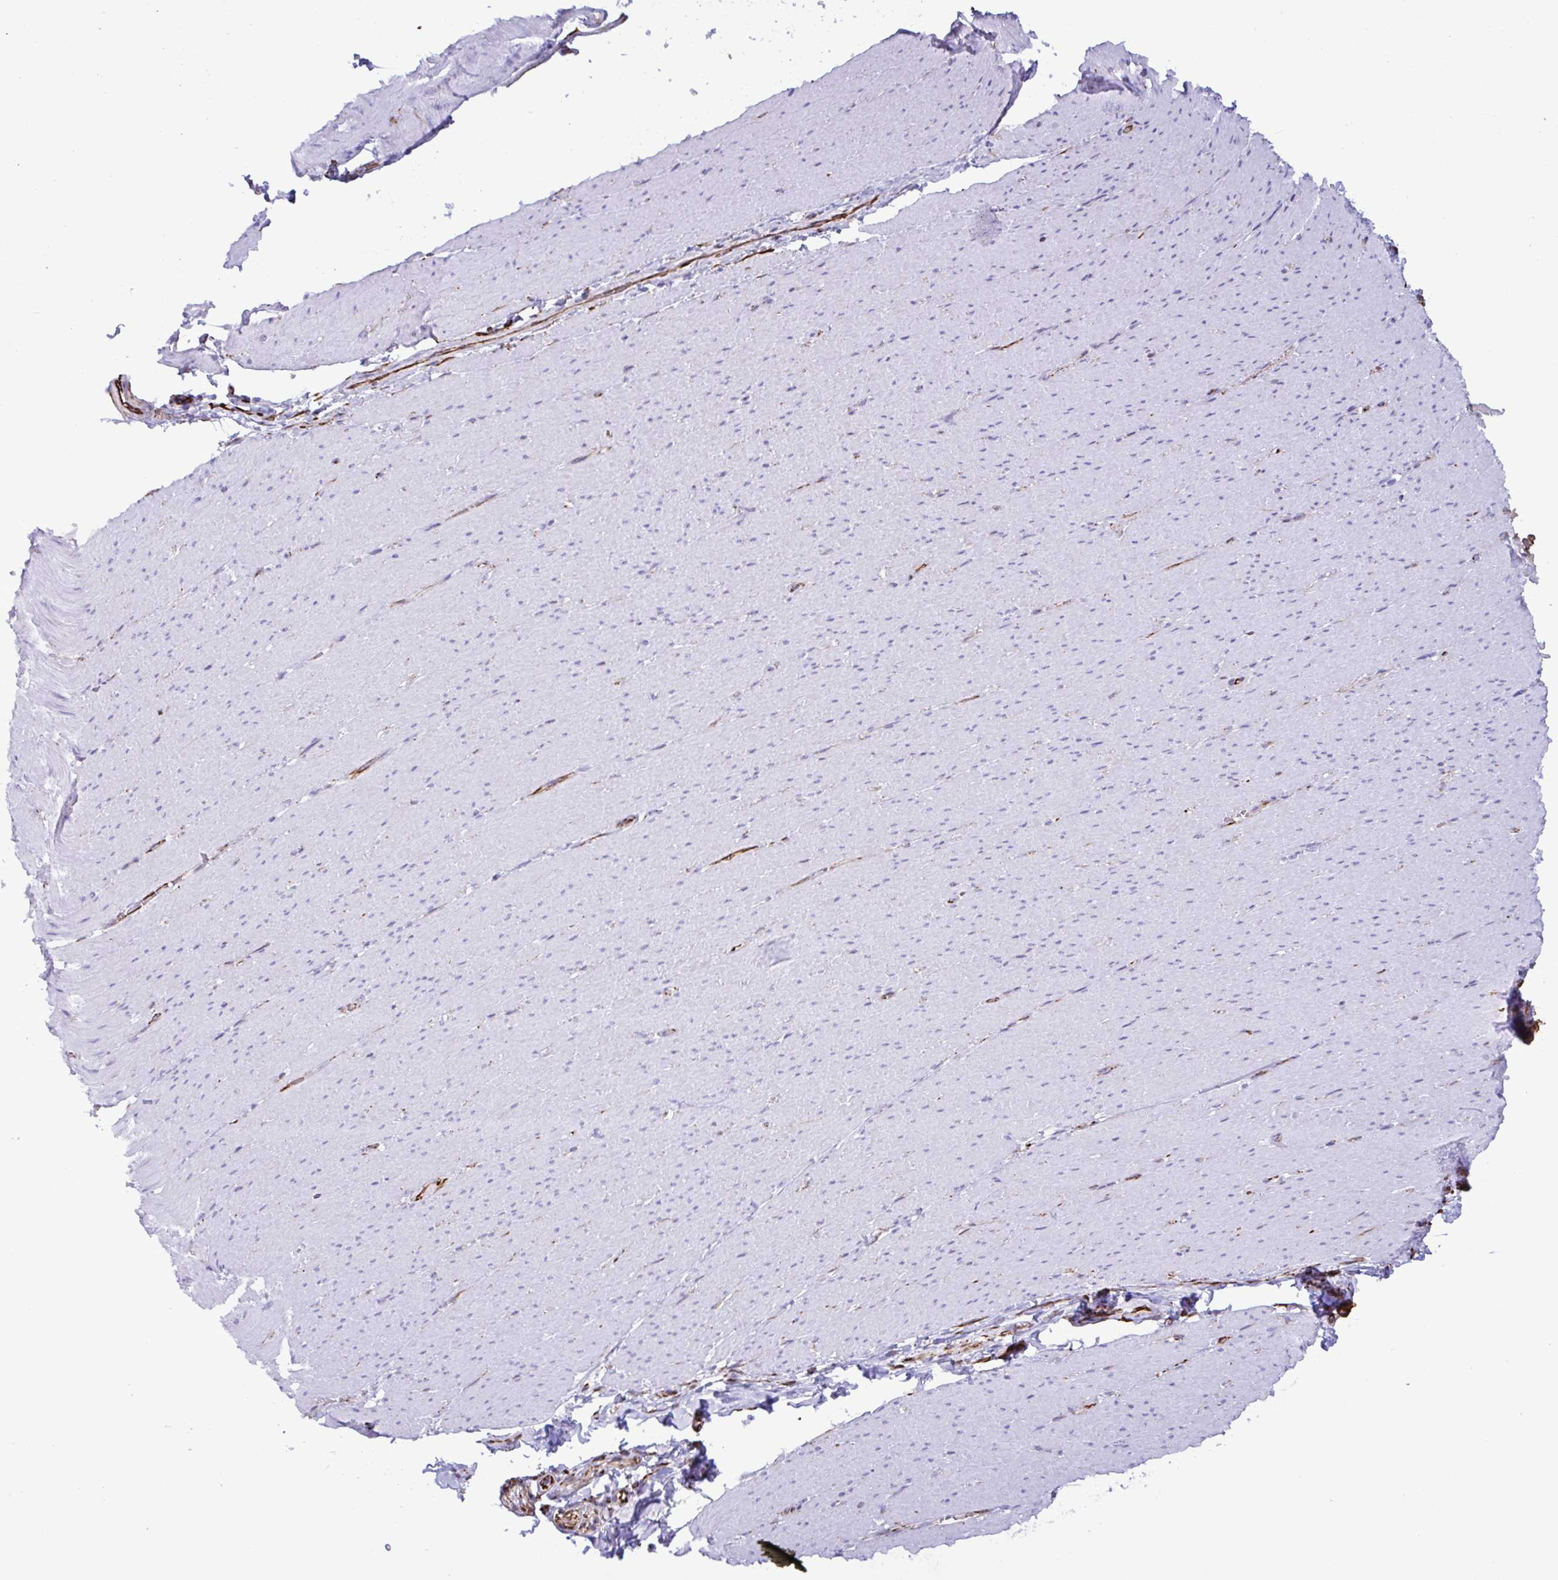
{"staining": {"intensity": "negative", "quantity": "none", "location": "none"}, "tissue": "smooth muscle", "cell_type": "Smooth muscle cells", "image_type": "normal", "snomed": [{"axis": "morphology", "description": "Normal tissue, NOS"}, {"axis": "topography", "description": "Smooth muscle"}, {"axis": "topography", "description": "Rectum"}], "caption": "High power microscopy image of an immunohistochemistry photomicrograph of unremarkable smooth muscle, revealing no significant staining in smooth muscle cells. (DAB (3,3'-diaminobenzidine) immunohistochemistry (IHC) with hematoxylin counter stain).", "gene": "SMAD5", "patient": {"sex": "male", "age": 53}}